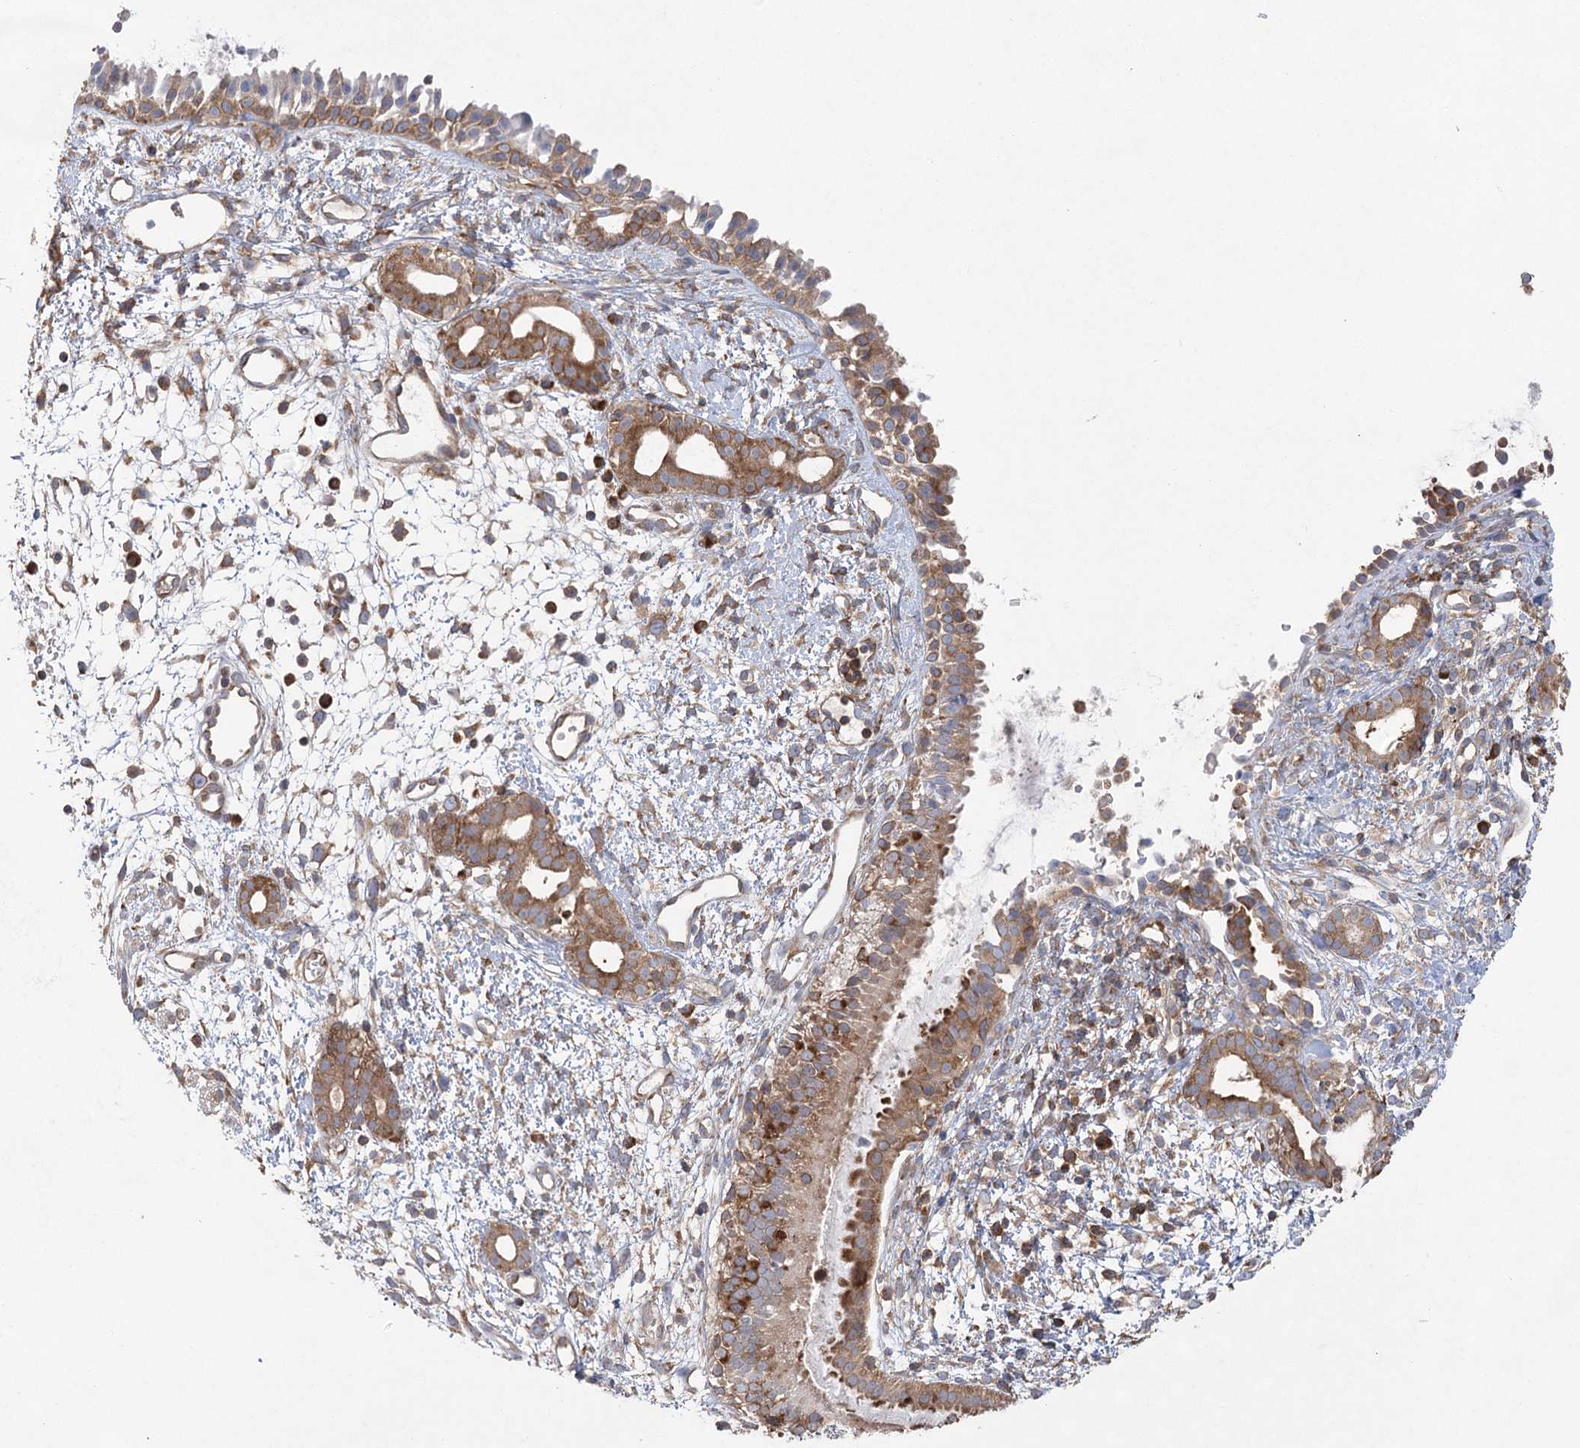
{"staining": {"intensity": "strong", "quantity": ">75%", "location": "cytoplasmic/membranous"}, "tissue": "nasopharynx", "cell_type": "Respiratory epithelial cells", "image_type": "normal", "snomed": [{"axis": "morphology", "description": "Normal tissue, NOS"}, {"axis": "topography", "description": "Nasopharynx"}], "caption": "The micrograph displays immunohistochemical staining of unremarkable nasopharynx. There is strong cytoplasmic/membranous expression is appreciated in about >75% of respiratory epithelial cells. Using DAB (3,3'-diaminobenzidine) (brown) and hematoxylin (blue) stains, captured at high magnification using brightfield microscopy.", "gene": "EIF3A", "patient": {"sex": "male", "age": 22}}